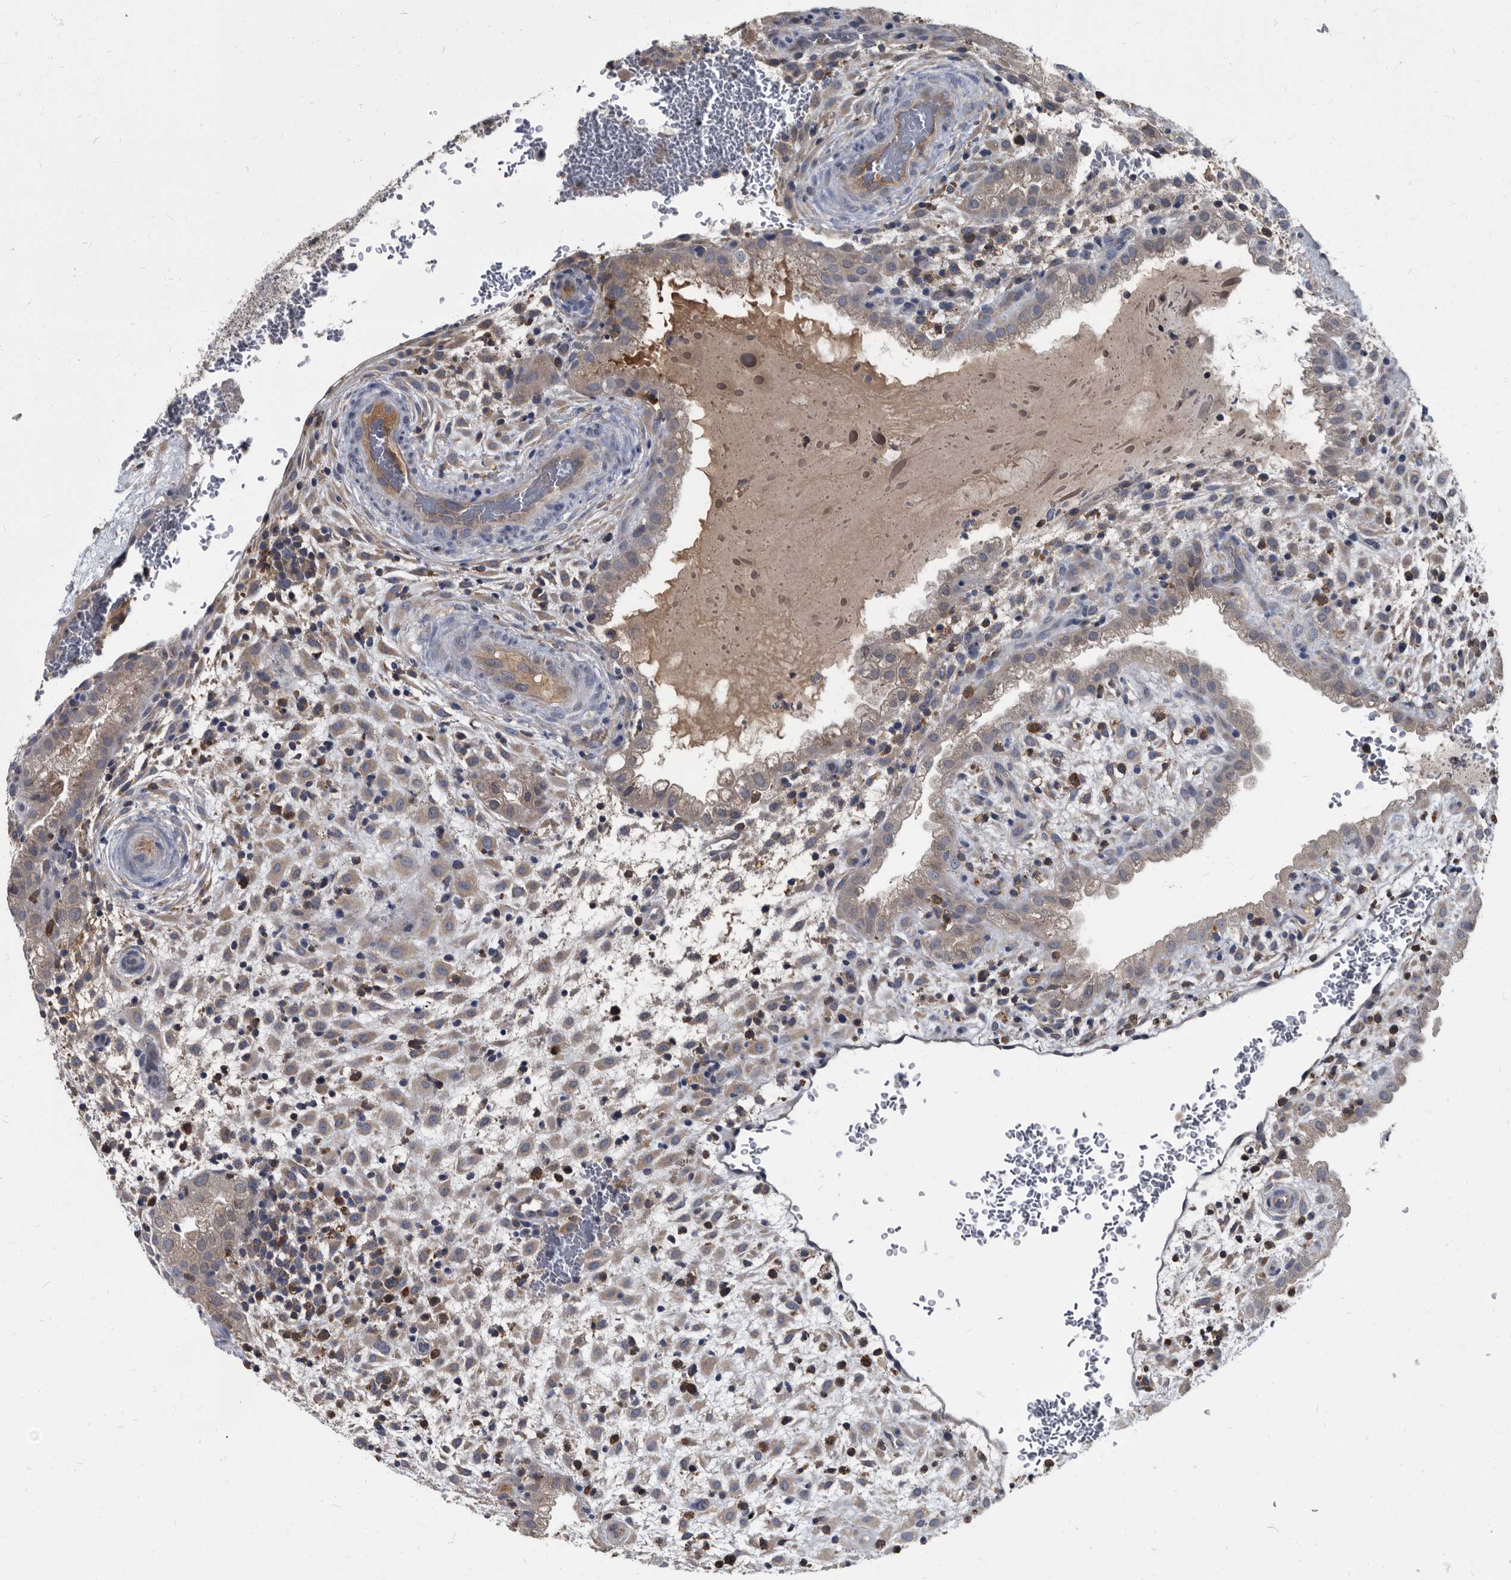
{"staining": {"intensity": "weak", "quantity": "25%-75%", "location": "cytoplasmic/membranous"}, "tissue": "placenta", "cell_type": "Decidual cells", "image_type": "normal", "snomed": [{"axis": "morphology", "description": "Normal tissue, NOS"}, {"axis": "topography", "description": "Placenta"}], "caption": "Weak cytoplasmic/membranous staining for a protein is seen in approximately 25%-75% of decidual cells of normal placenta using immunohistochemistry (IHC).", "gene": "CDV3", "patient": {"sex": "female", "age": 35}}